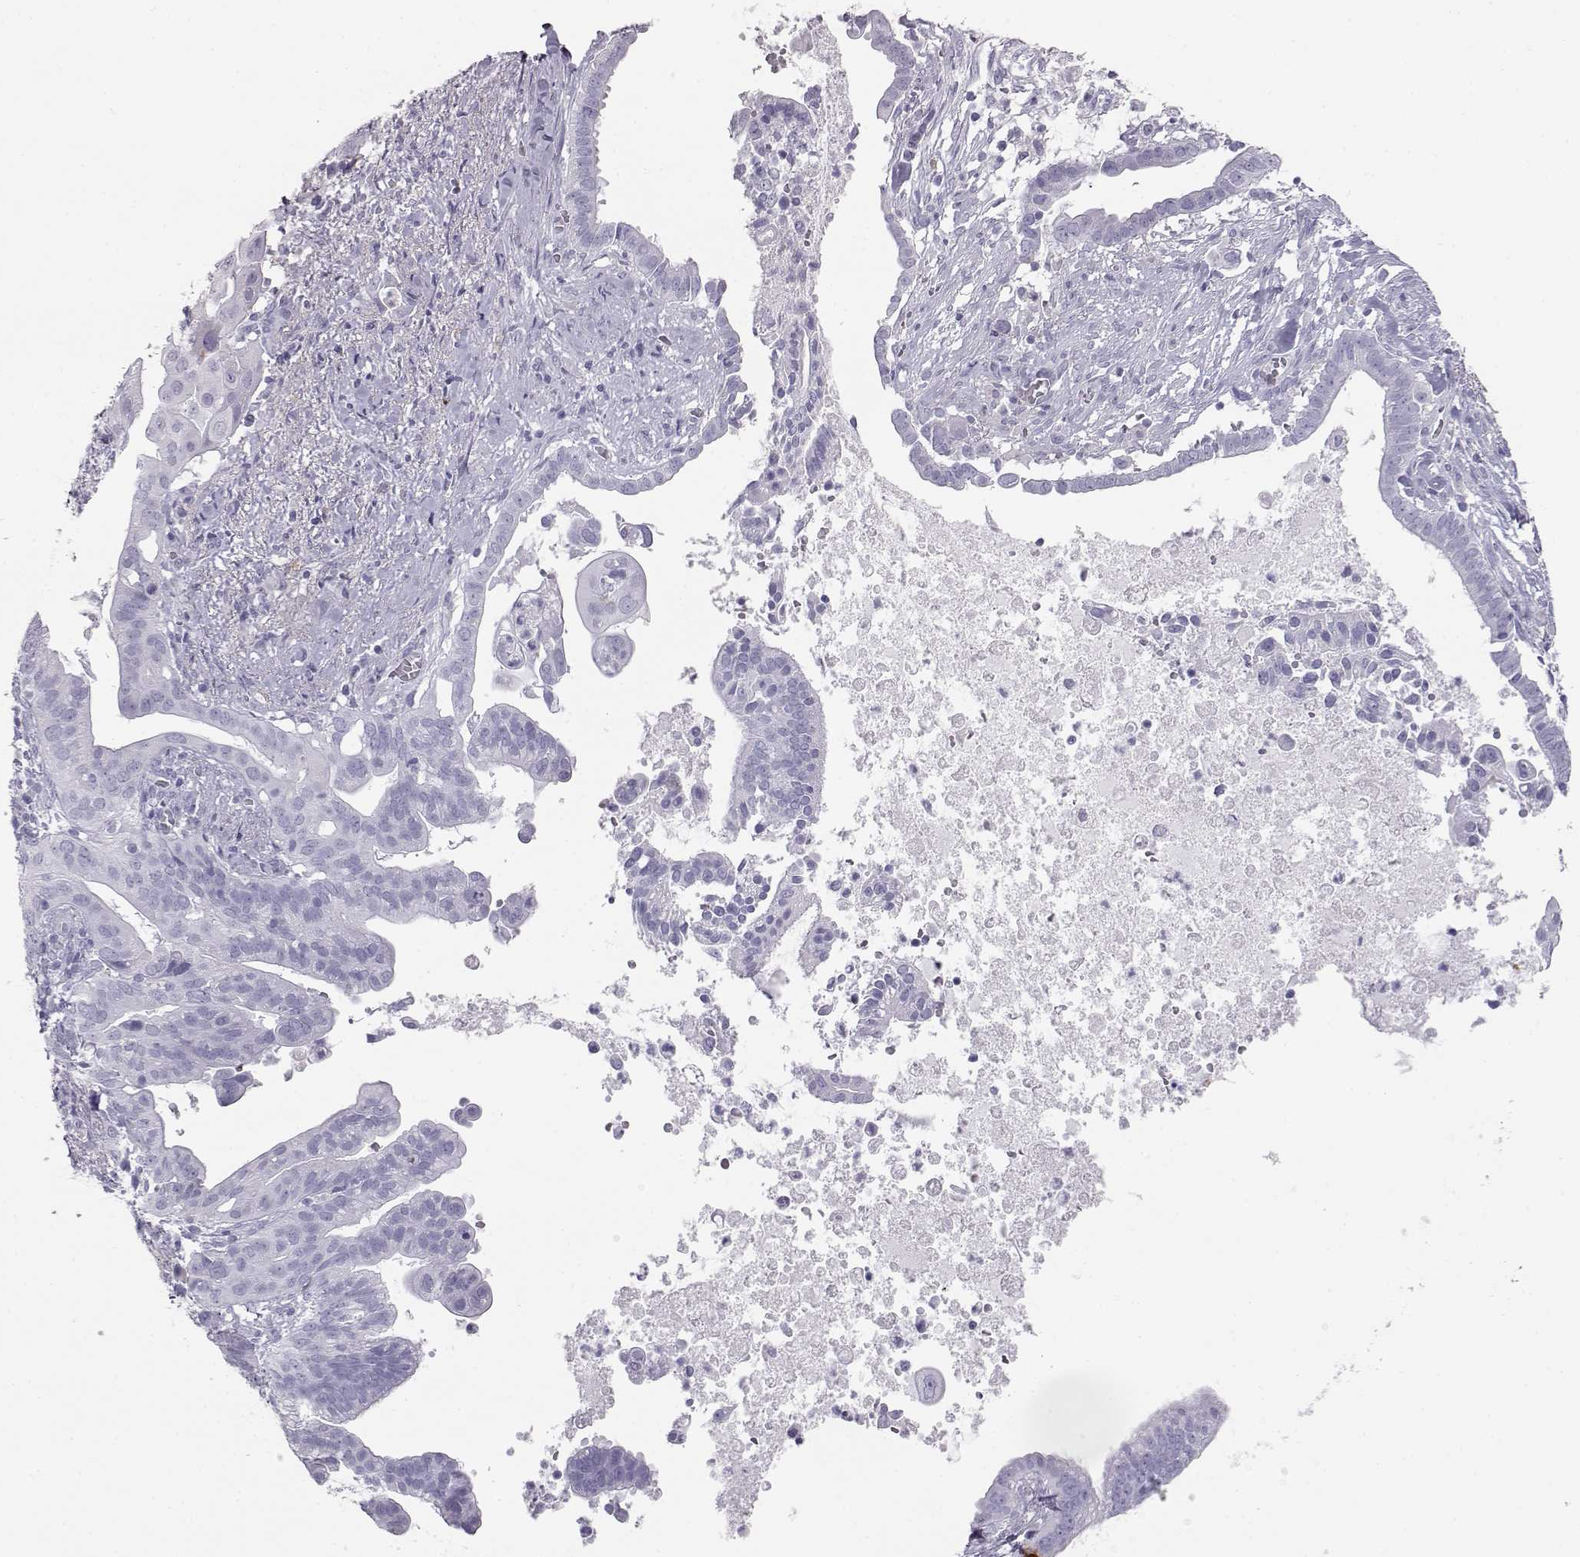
{"staining": {"intensity": "negative", "quantity": "none", "location": "none"}, "tissue": "pancreatic cancer", "cell_type": "Tumor cells", "image_type": "cancer", "snomed": [{"axis": "morphology", "description": "Adenocarcinoma, NOS"}, {"axis": "topography", "description": "Pancreas"}], "caption": "Tumor cells show no significant protein expression in pancreatic cancer (adenocarcinoma).", "gene": "ITLN2", "patient": {"sex": "male", "age": 61}}